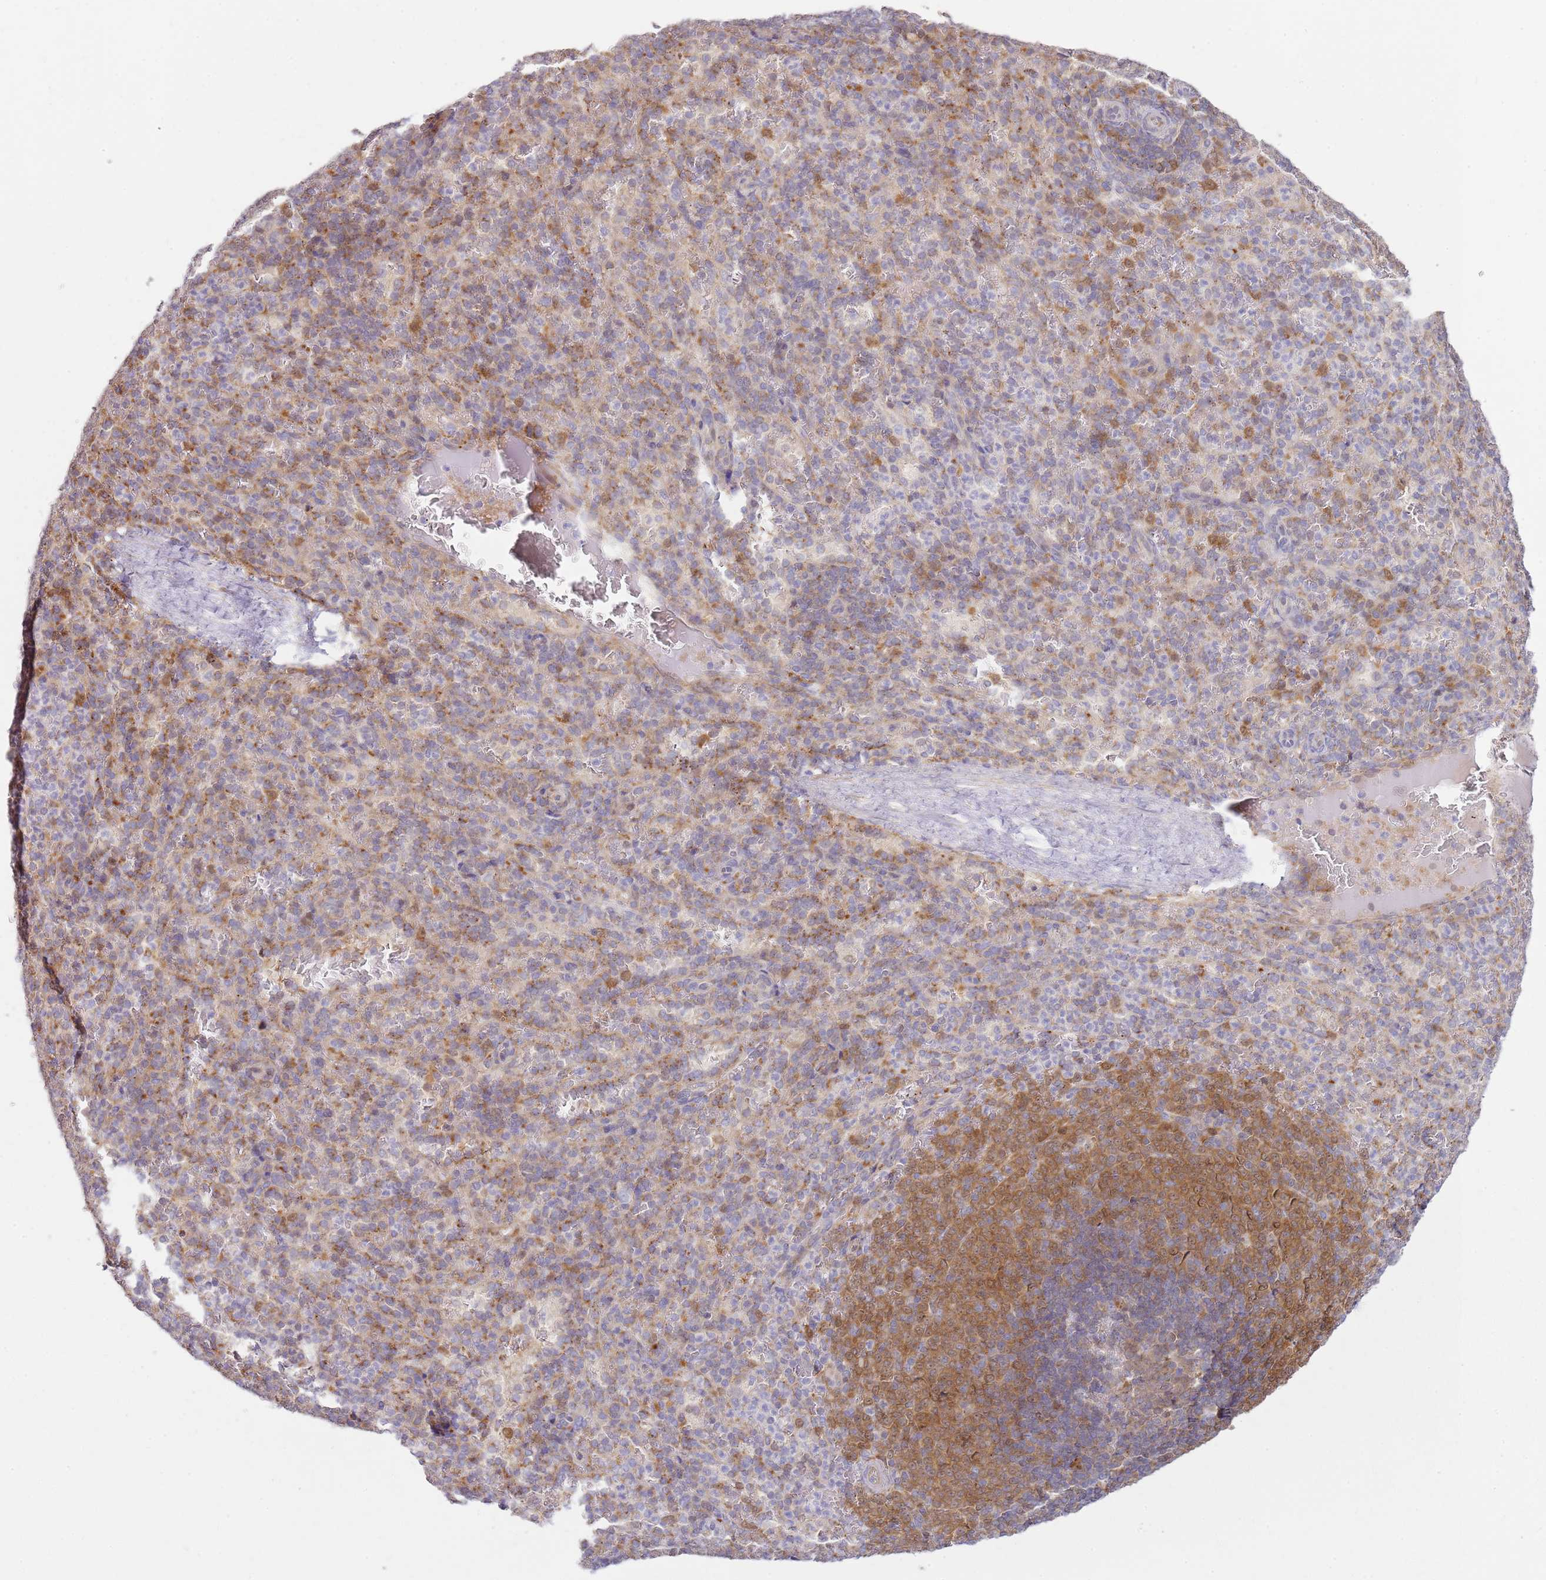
{"staining": {"intensity": "moderate", "quantity": "<25%", "location": "cytoplasmic/membranous"}, "tissue": "spleen", "cell_type": "Cells in red pulp", "image_type": "normal", "snomed": [{"axis": "morphology", "description": "Normal tissue, NOS"}, {"axis": "topography", "description": "Spleen"}], "caption": "Immunohistochemistry (DAB (3,3'-diaminobenzidine)) staining of normal spleen shows moderate cytoplasmic/membranous protein positivity in approximately <25% of cells in red pulp. The protein of interest is shown in brown color, while the nuclei are stained blue.", "gene": "GRAP", "patient": {"sex": "female", "age": 21}}